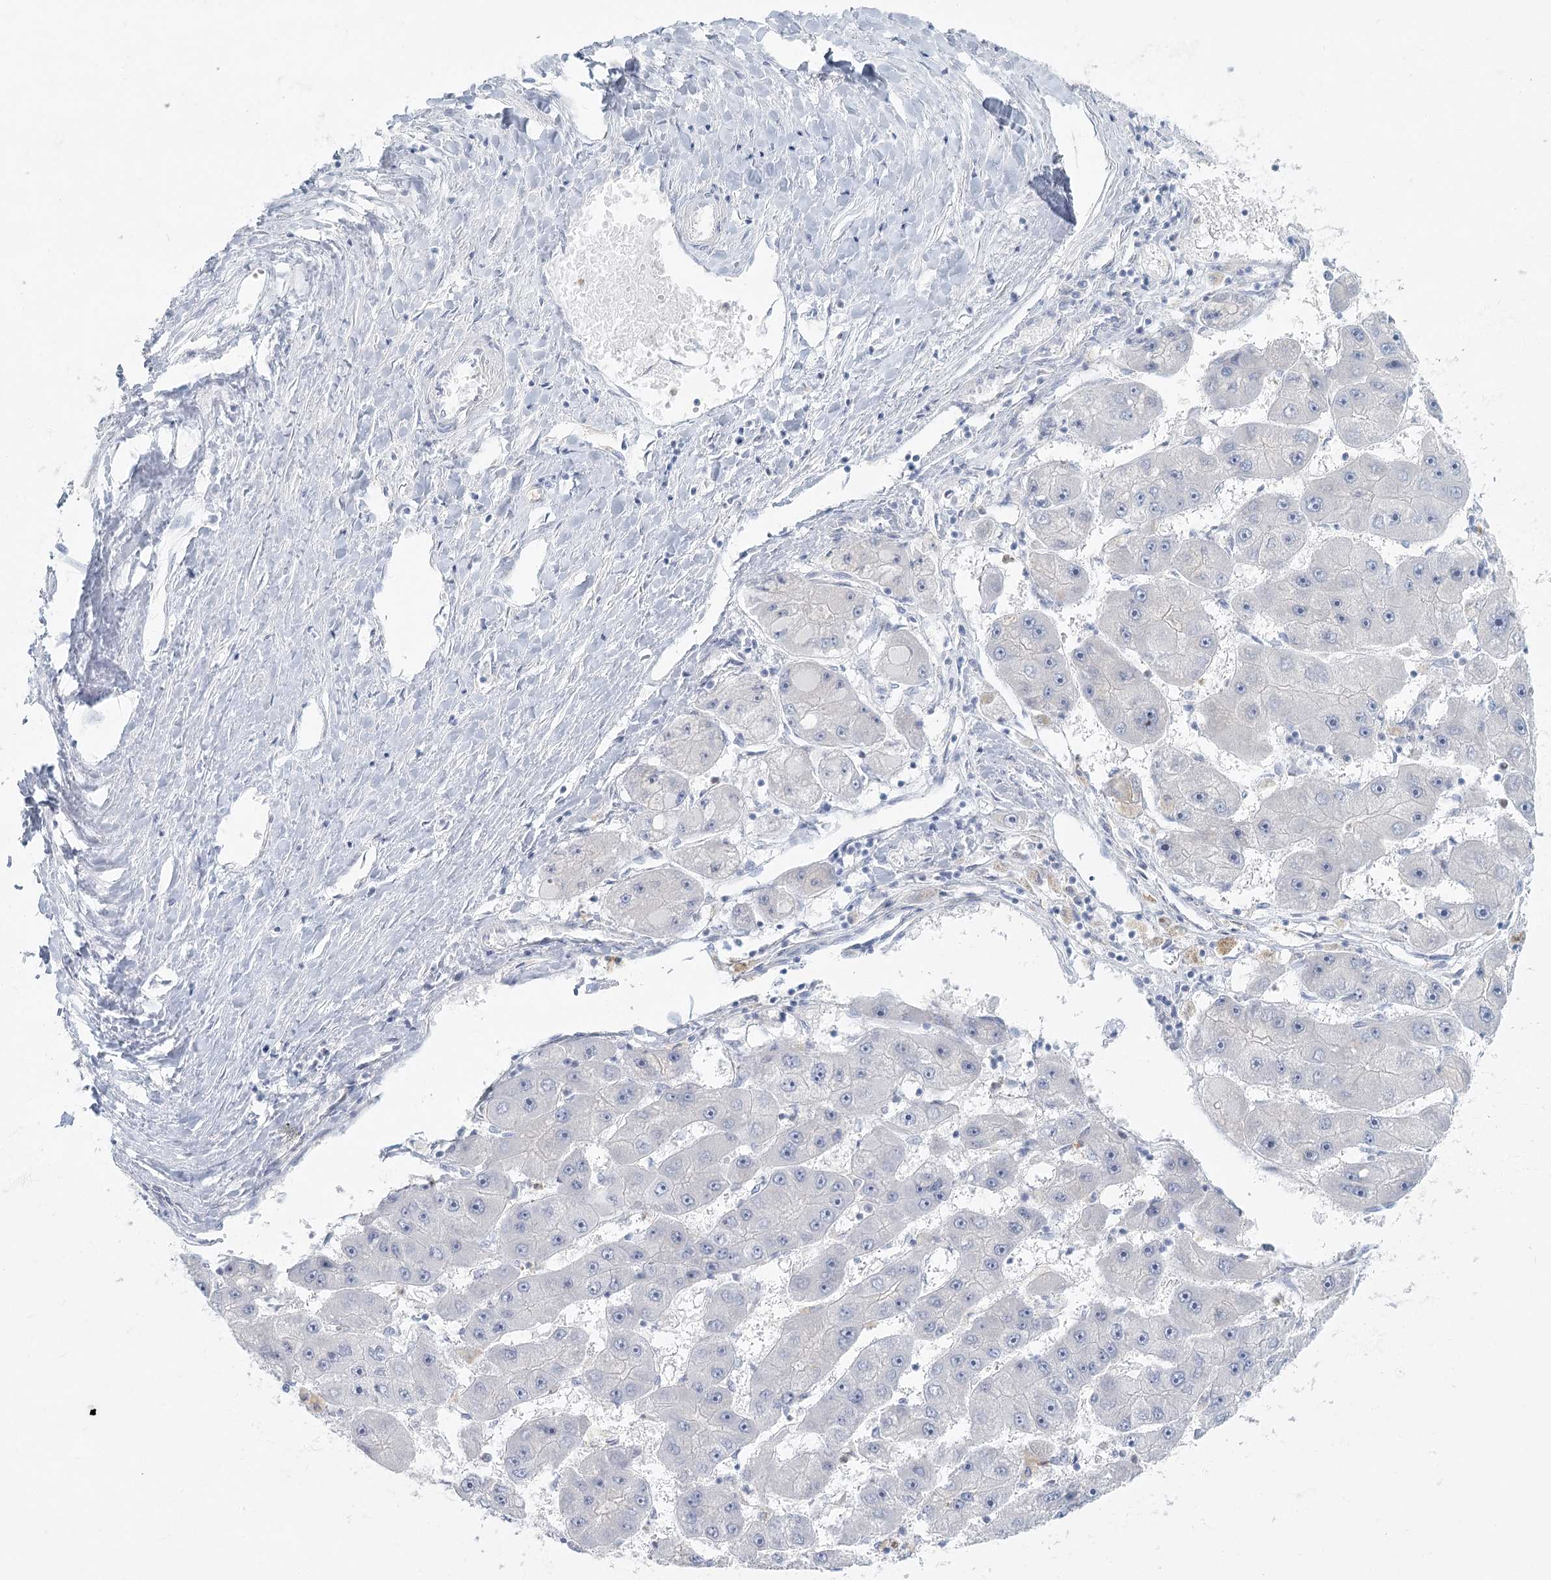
{"staining": {"intensity": "negative", "quantity": "none", "location": "none"}, "tissue": "liver cancer", "cell_type": "Tumor cells", "image_type": "cancer", "snomed": [{"axis": "morphology", "description": "Carcinoma, Hepatocellular, NOS"}, {"axis": "topography", "description": "Liver"}], "caption": "DAB (3,3'-diaminobenzidine) immunohistochemical staining of liver hepatocellular carcinoma reveals no significant expression in tumor cells.", "gene": "FAM110C", "patient": {"sex": "female", "age": 61}}